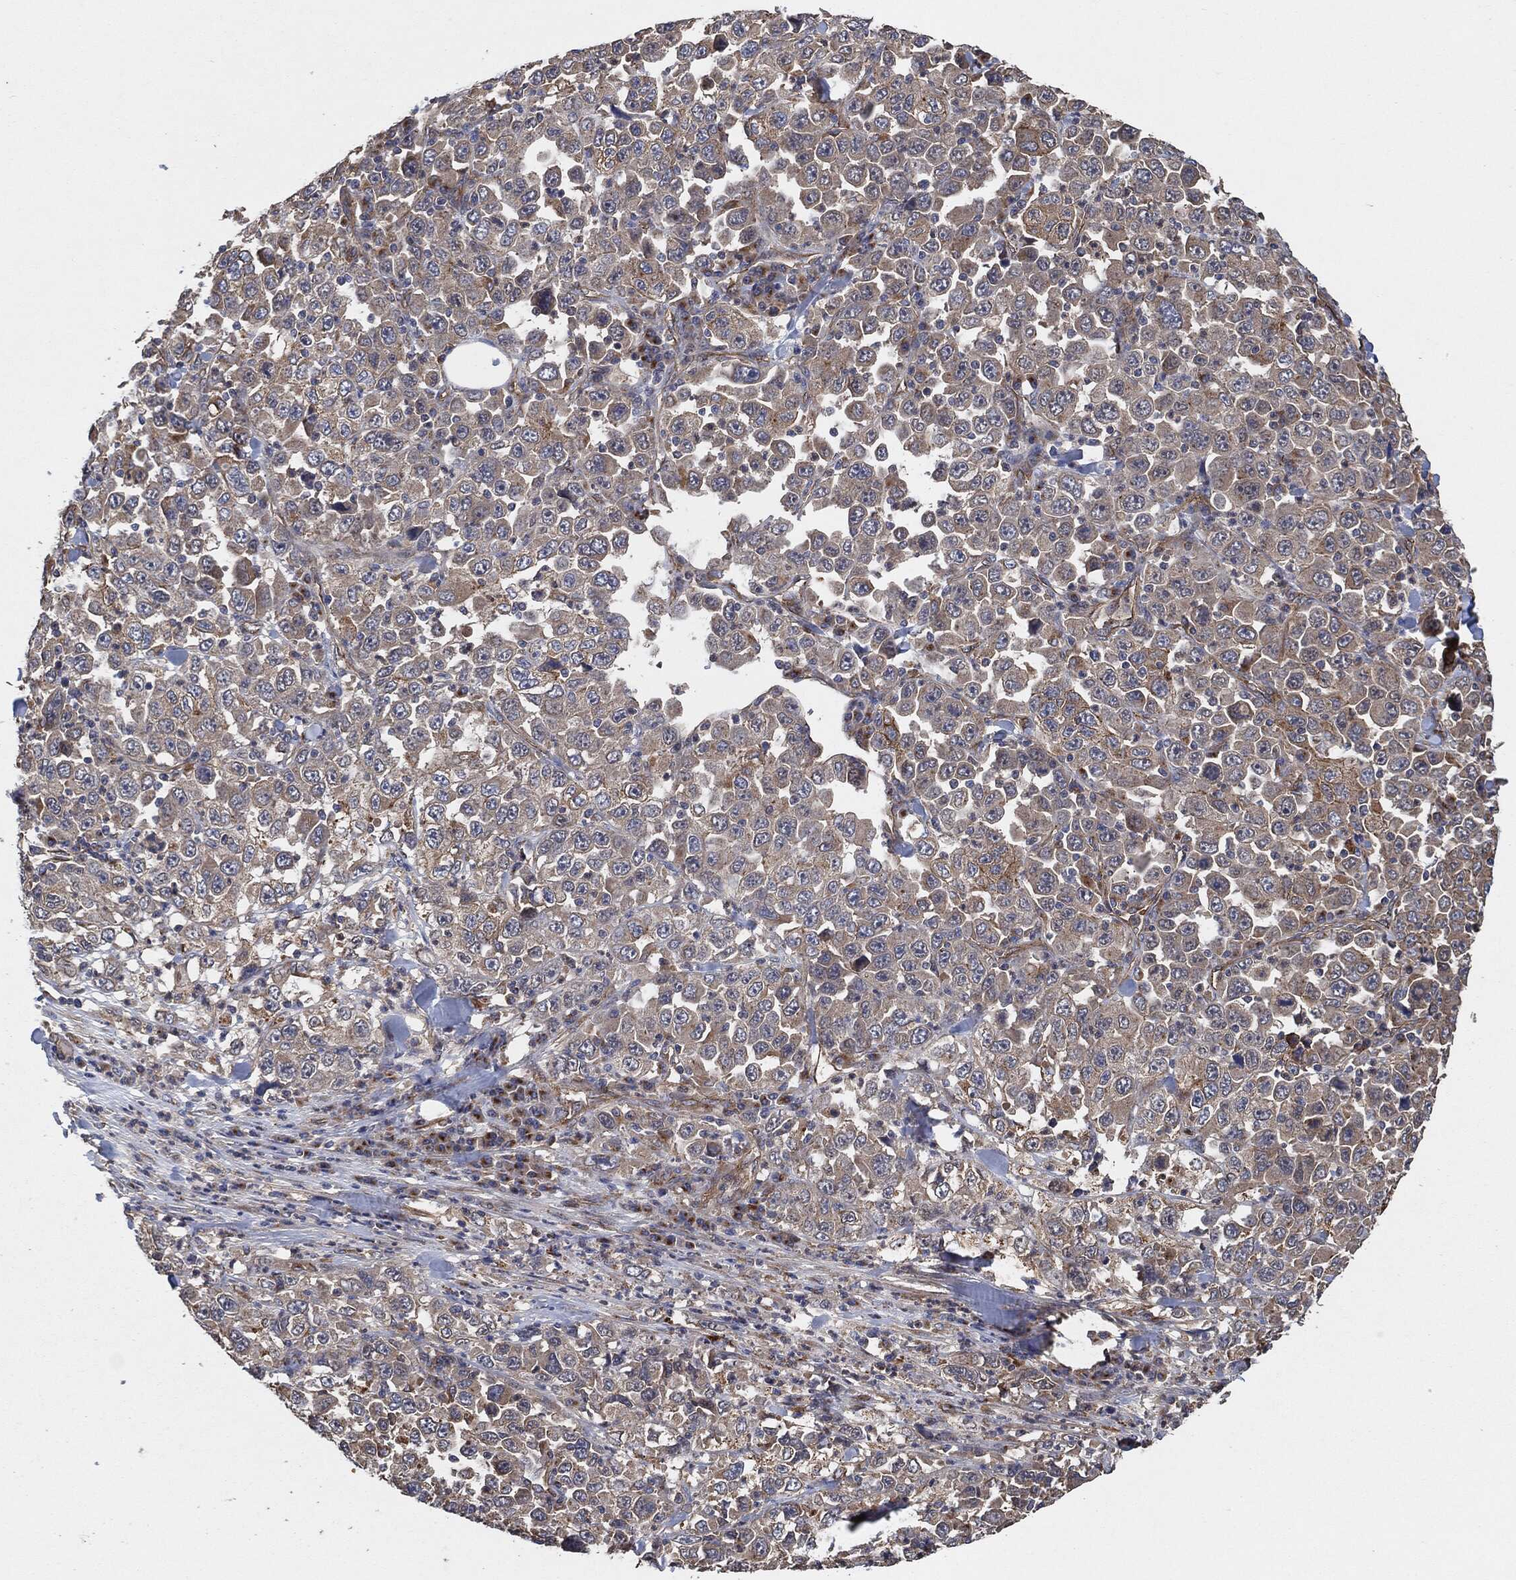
{"staining": {"intensity": "weak", "quantity": "25%-75%", "location": "cytoplasmic/membranous"}, "tissue": "stomach cancer", "cell_type": "Tumor cells", "image_type": "cancer", "snomed": [{"axis": "morphology", "description": "Normal tissue, NOS"}, {"axis": "morphology", "description": "Adenocarcinoma, NOS"}, {"axis": "topography", "description": "Stomach, upper"}, {"axis": "topography", "description": "Stomach"}], "caption": "DAB immunohistochemical staining of human stomach cancer (adenocarcinoma) exhibits weak cytoplasmic/membranous protein expression in approximately 25%-75% of tumor cells.", "gene": "CTNNA1", "patient": {"sex": "male", "age": 59}}